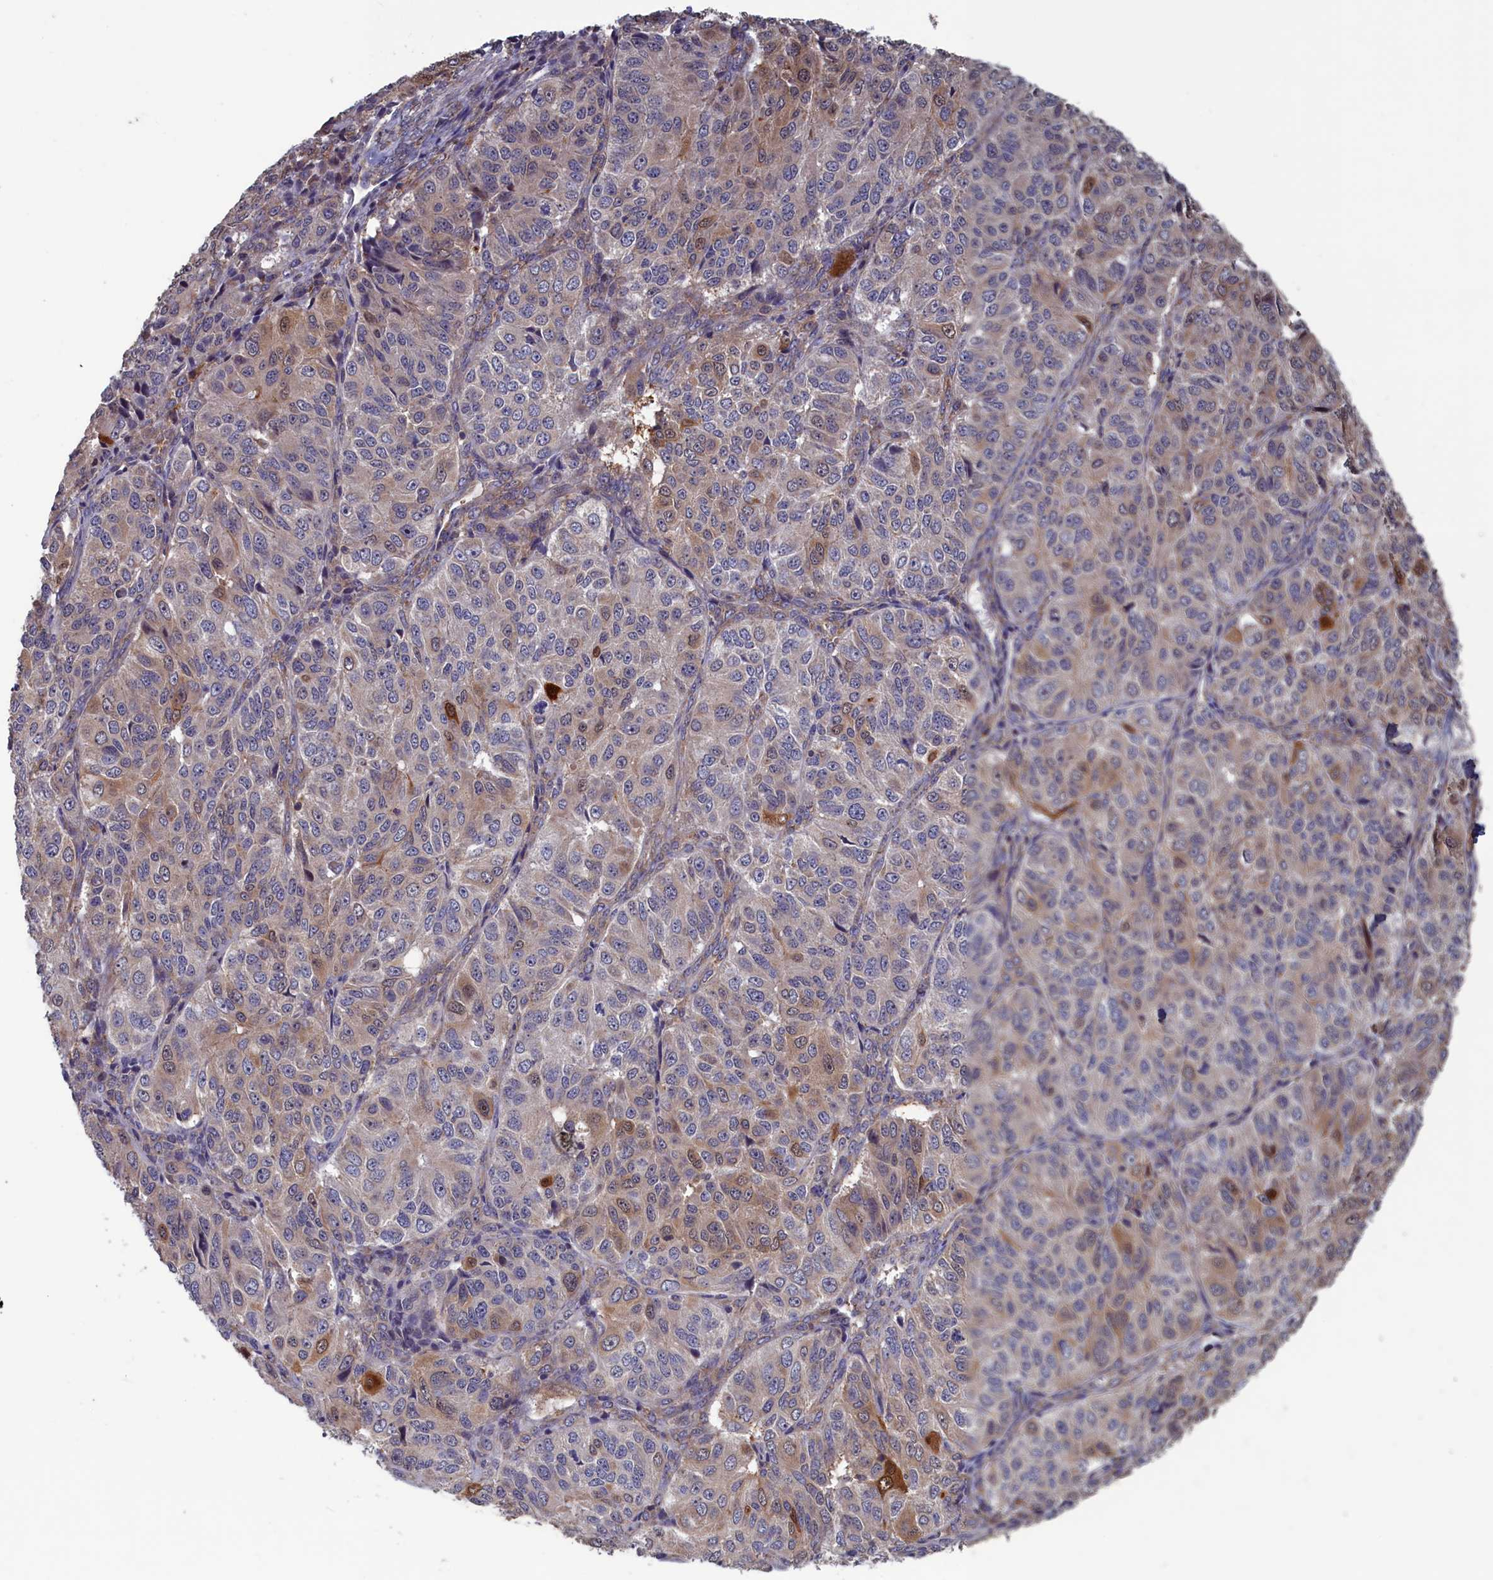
{"staining": {"intensity": "moderate", "quantity": "<25%", "location": "cytoplasmic/membranous"}, "tissue": "ovarian cancer", "cell_type": "Tumor cells", "image_type": "cancer", "snomed": [{"axis": "morphology", "description": "Carcinoma, endometroid"}, {"axis": "topography", "description": "Ovary"}], "caption": "IHC of ovarian cancer (endometroid carcinoma) reveals low levels of moderate cytoplasmic/membranous expression in approximately <25% of tumor cells.", "gene": "CACTIN", "patient": {"sex": "female", "age": 51}}